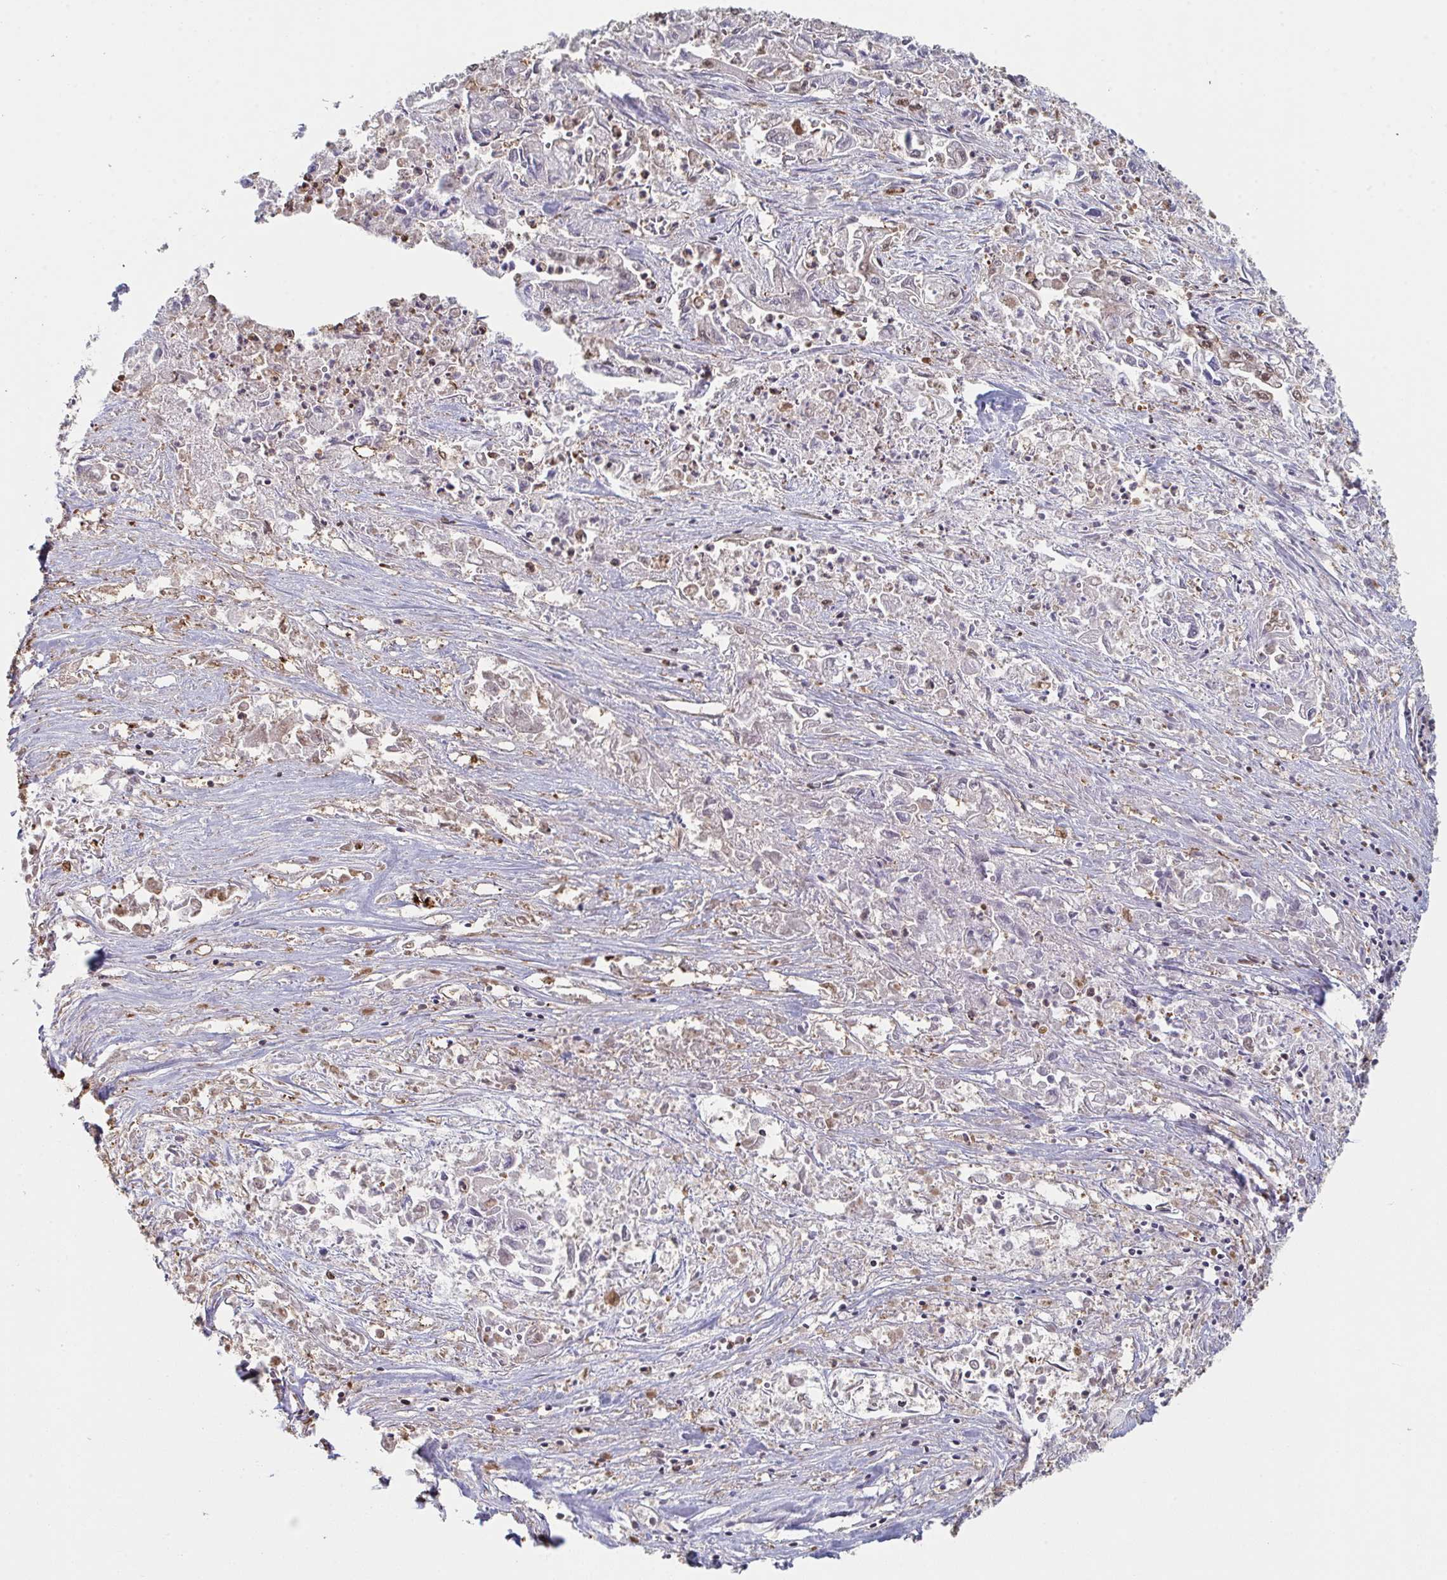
{"staining": {"intensity": "moderate", "quantity": "<25%", "location": "nuclear"}, "tissue": "pancreatic cancer", "cell_type": "Tumor cells", "image_type": "cancer", "snomed": [{"axis": "morphology", "description": "Adenocarcinoma, NOS"}, {"axis": "topography", "description": "Pancreas"}], "caption": "An immunohistochemistry image of neoplastic tissue is shown. Protein staining in brown labels moderate nuclear positivity in pancreatic adenocarcinoma within tumor cells. Immunohistochemistry (ihc) stains the protein of interest in brown and the nuclei are stained blue.", "gene": "ACD", "patient": {"sex": "male", "age": 72}}